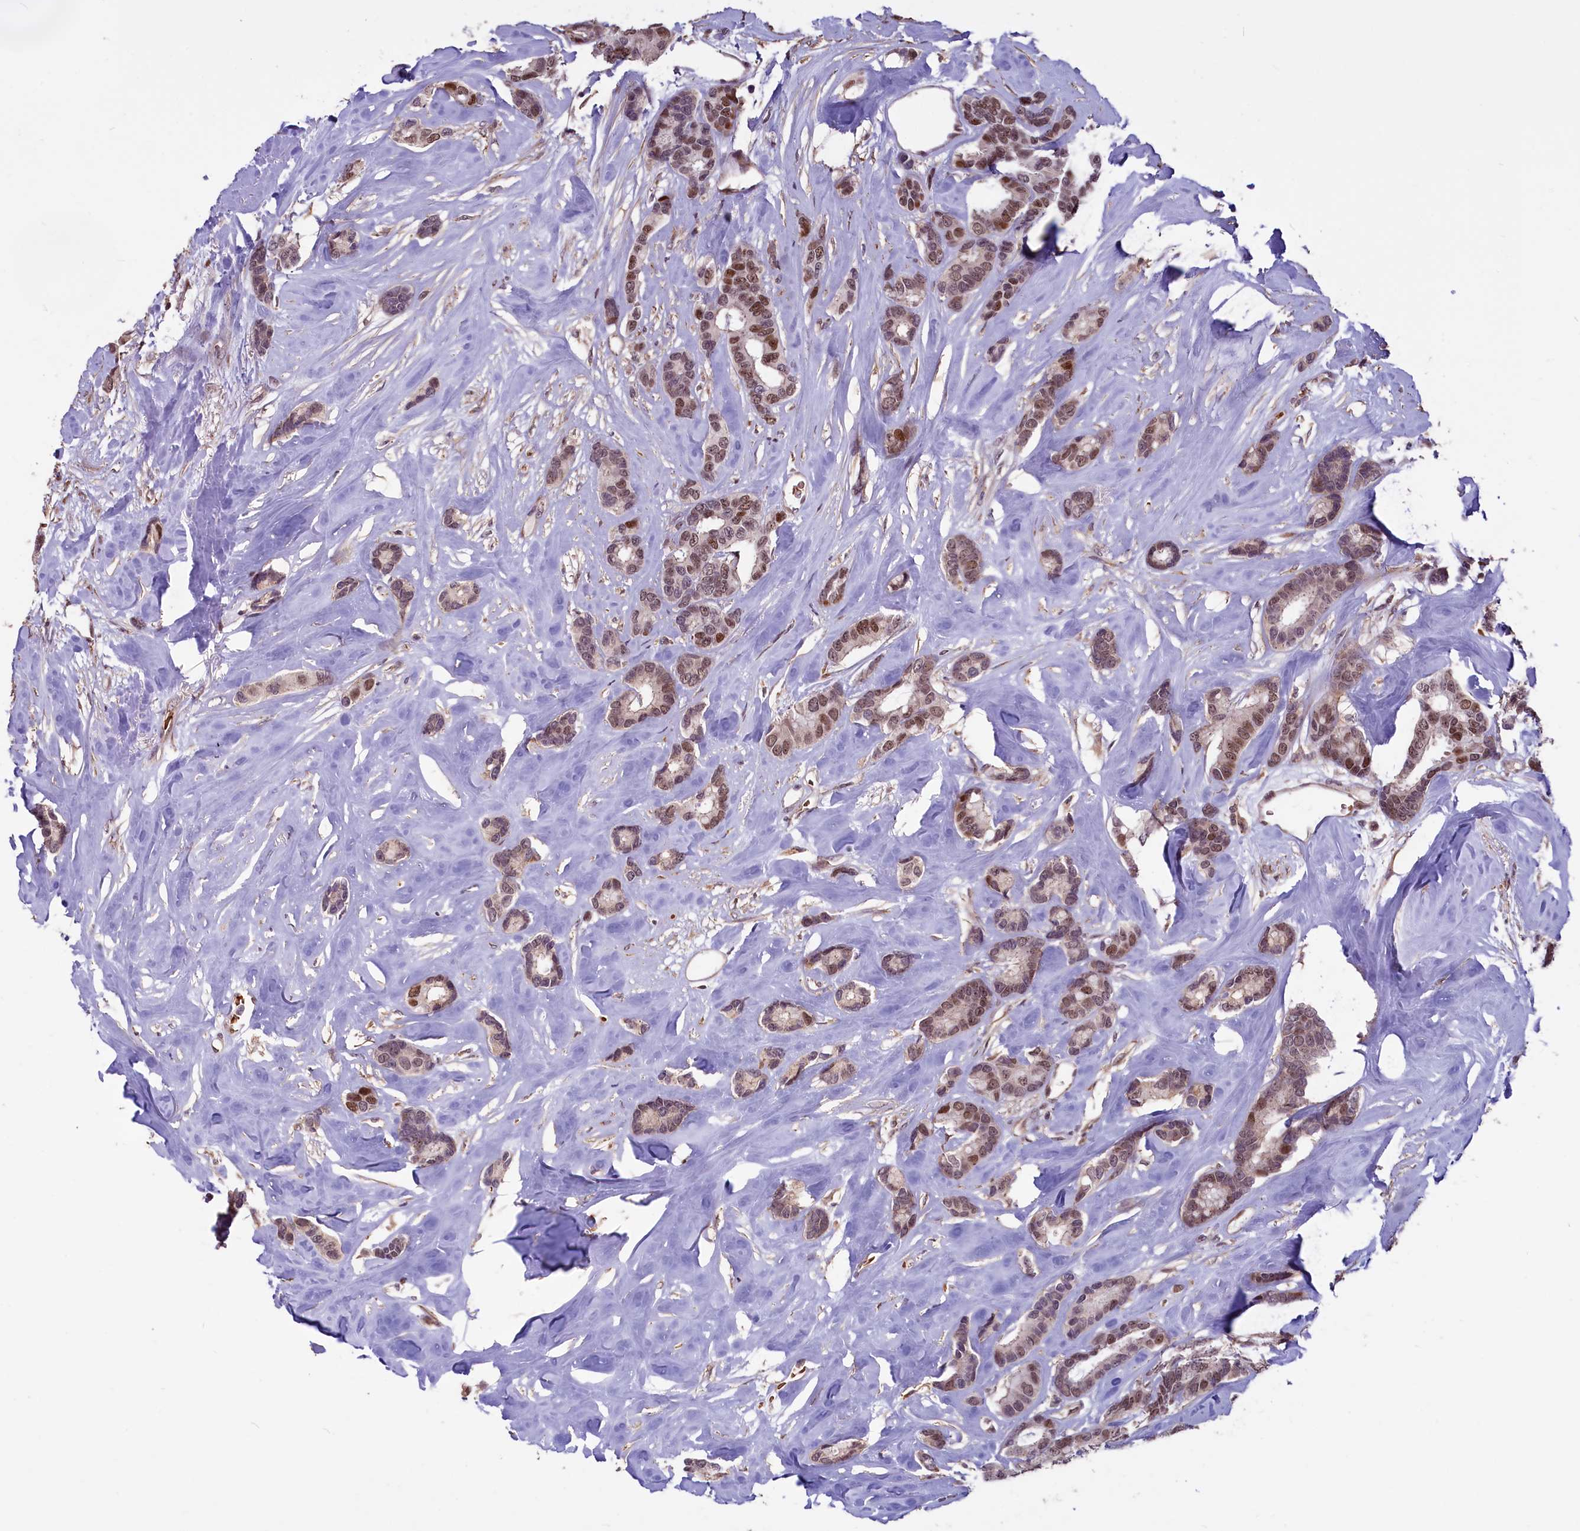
{"staining": {"intensity": "moderate", "quantity": "25%-75%", "location": "nuclear"}, "tissue": "breast cancer", "cell_type": "Tumor cells", "image_type": "cancer", "snomed": [{"axis": "morphology", "description": "Duct carcinoma"}, {"axis": "topography", "description": "Breast"}], "caption": "A micrograph of breast cancer (infiltrating ductal carcinoma) stained for a protein displays moderate nuclear brown staining in tumor cells. (DAB = brown stain, brightfield microscopy at high magnification).", "gene": "SHFL", "patient": {"sex": "female", "age": 87}}